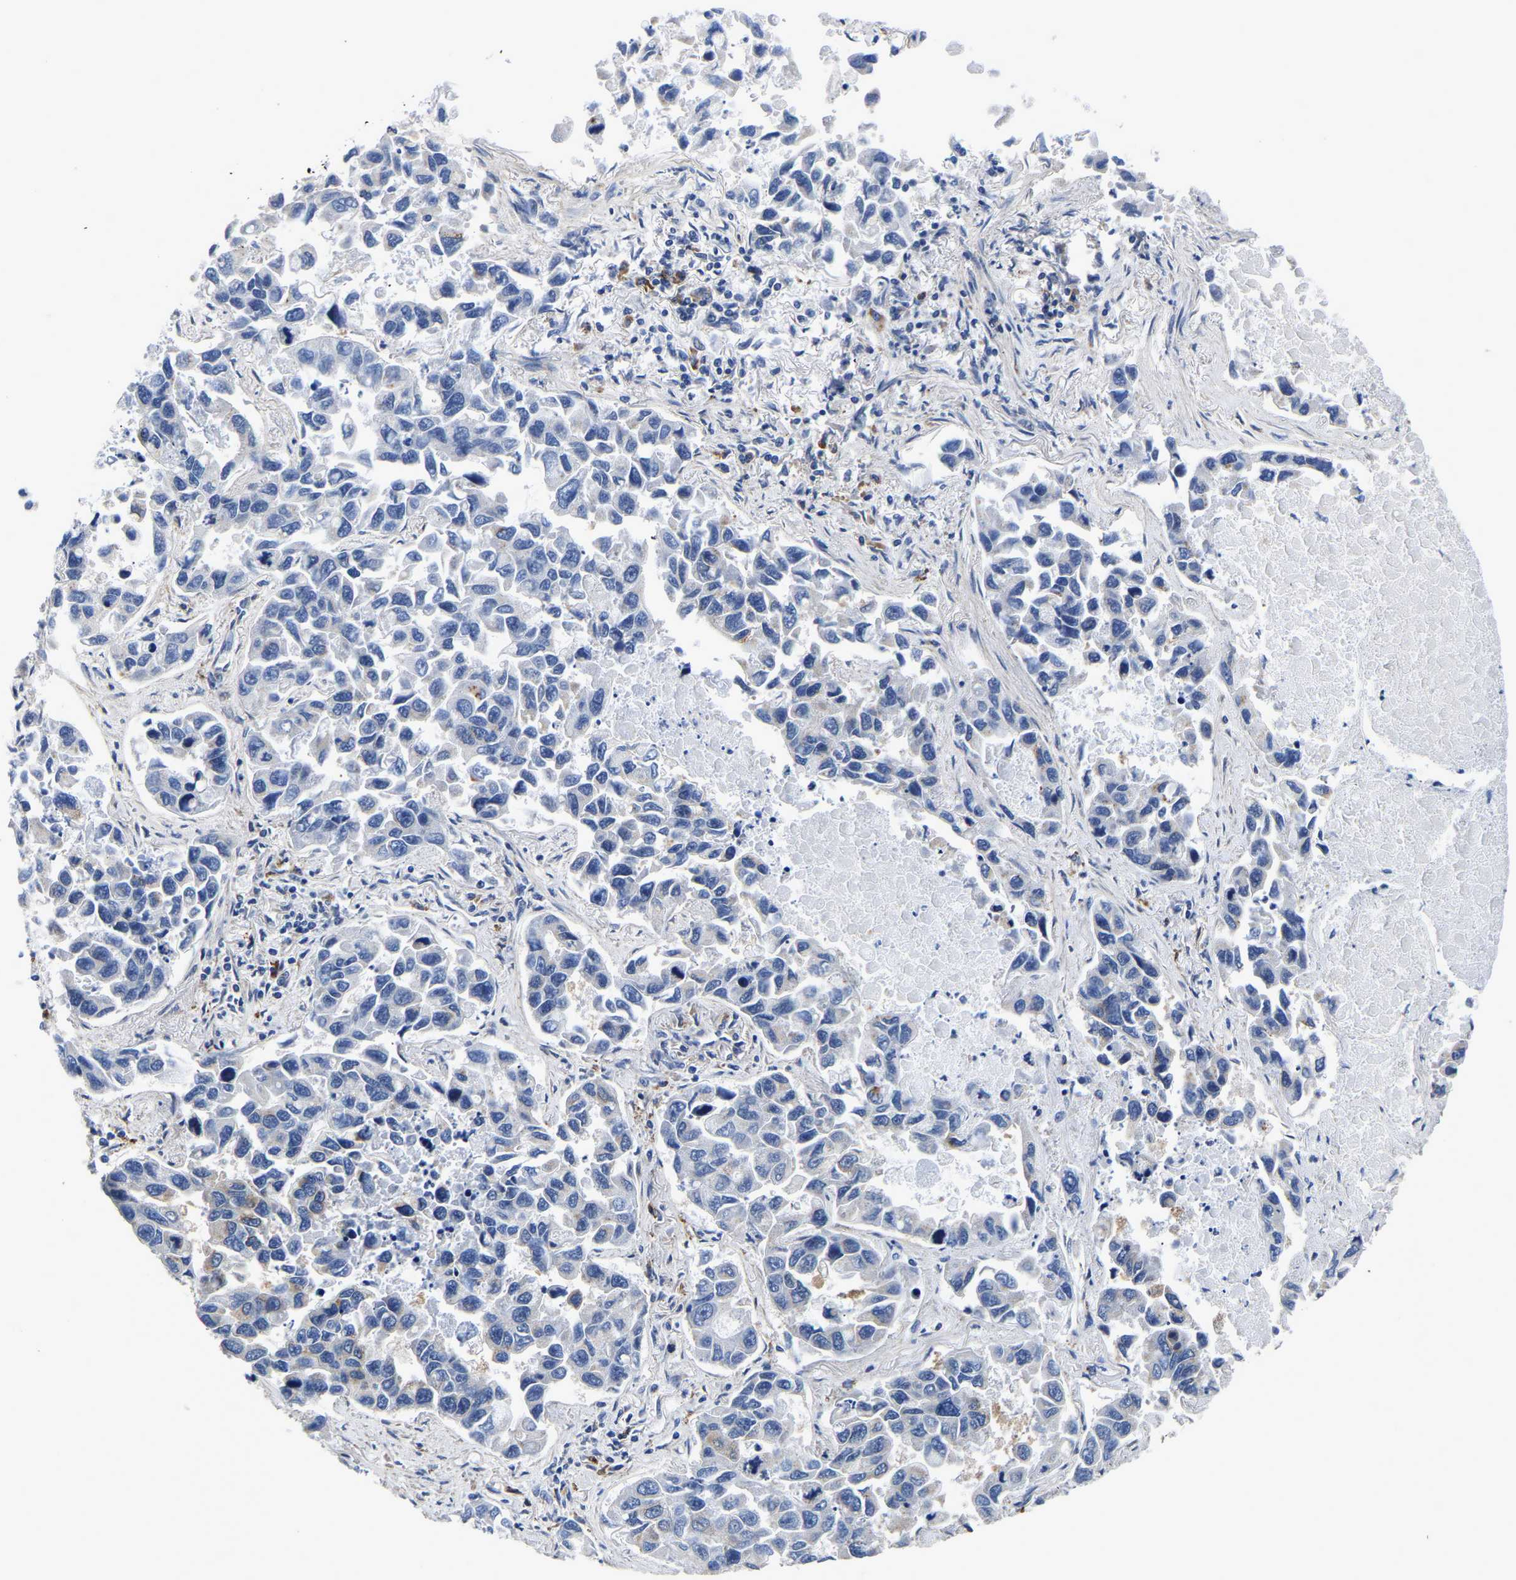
{"staining": {"intensity": "negative", "quantity": "none", "location": "none"}, "tissue": "lung cancer", "cell_type": "Tumor cells", "image_type": "cancer", "snomed": [{"axis": "morphology", "description": "Adenocarcinoma, NOS"}, {"axis": "topography", "description": "Lung"}], "caption": "Tumor cells show no significant expression in lung cancer. (DAB (3,3'-diaminobenzidine) immunohistochemistry, high magnification).", "gene": "PDLIM7", "patient": {"sex": "male", "age": 64}}